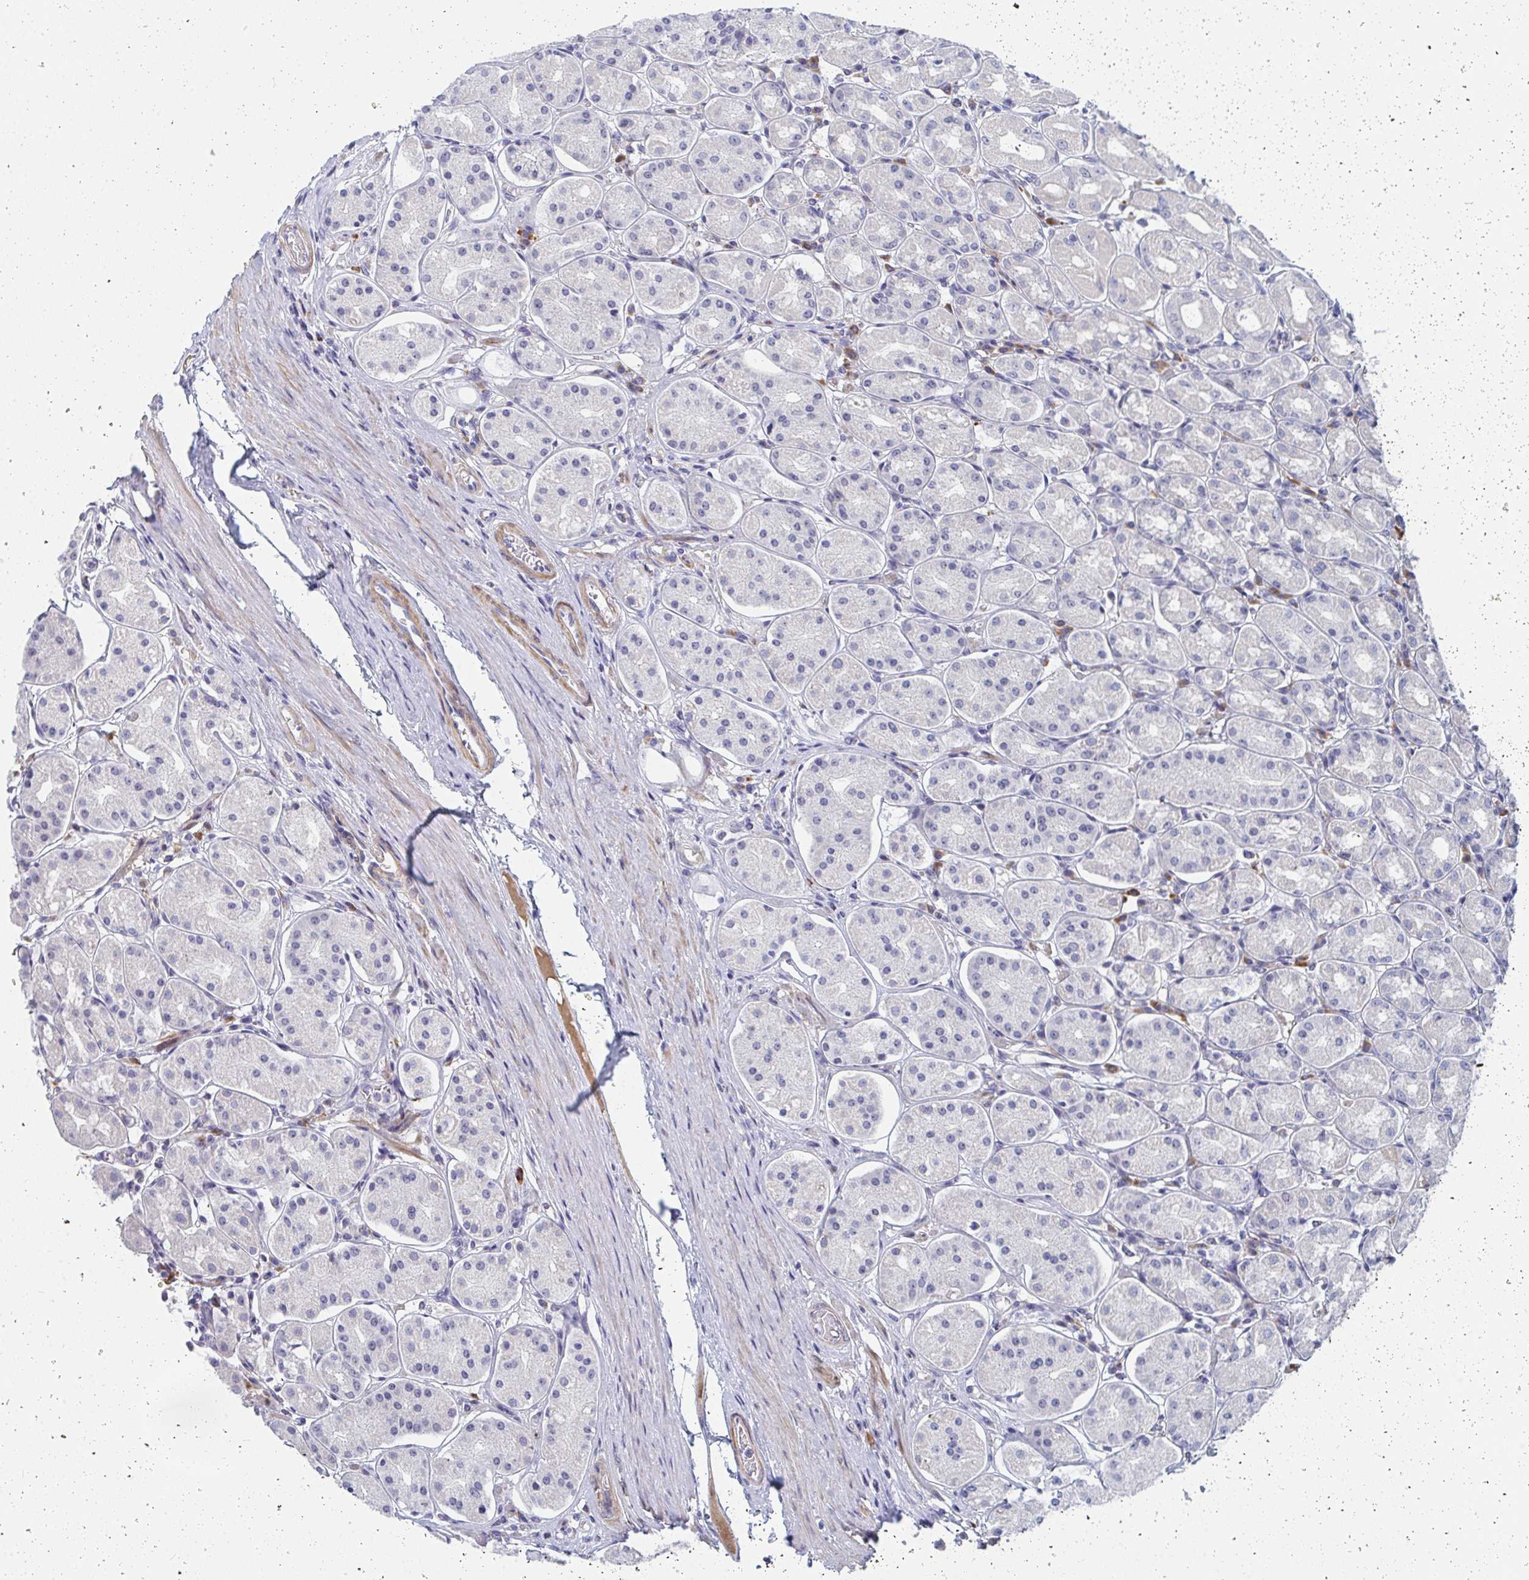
{"staining": {"intensity": "strong", "quantity": "<25%", "location": "cytoplasmic/membranous,nuclear"}, "tissue": "stomach", "cell_type": "Glandular cells", "image_type": "normal", "snomed": [{"axis": "morphology", "description": "Normal tissue, NOS"}, {"axis": "topography", "description": "Stomach"}, {"axis": "topography", "description": "Stomach, lower"}], "caption": "A photomicrograph of human stomach stained for a protein demonstrates strong cytoplasmic/membranous,nuclear brown staining in glandular cells.", "gene": "CENPT", "patient": {"sex": "female", "age": 56}}